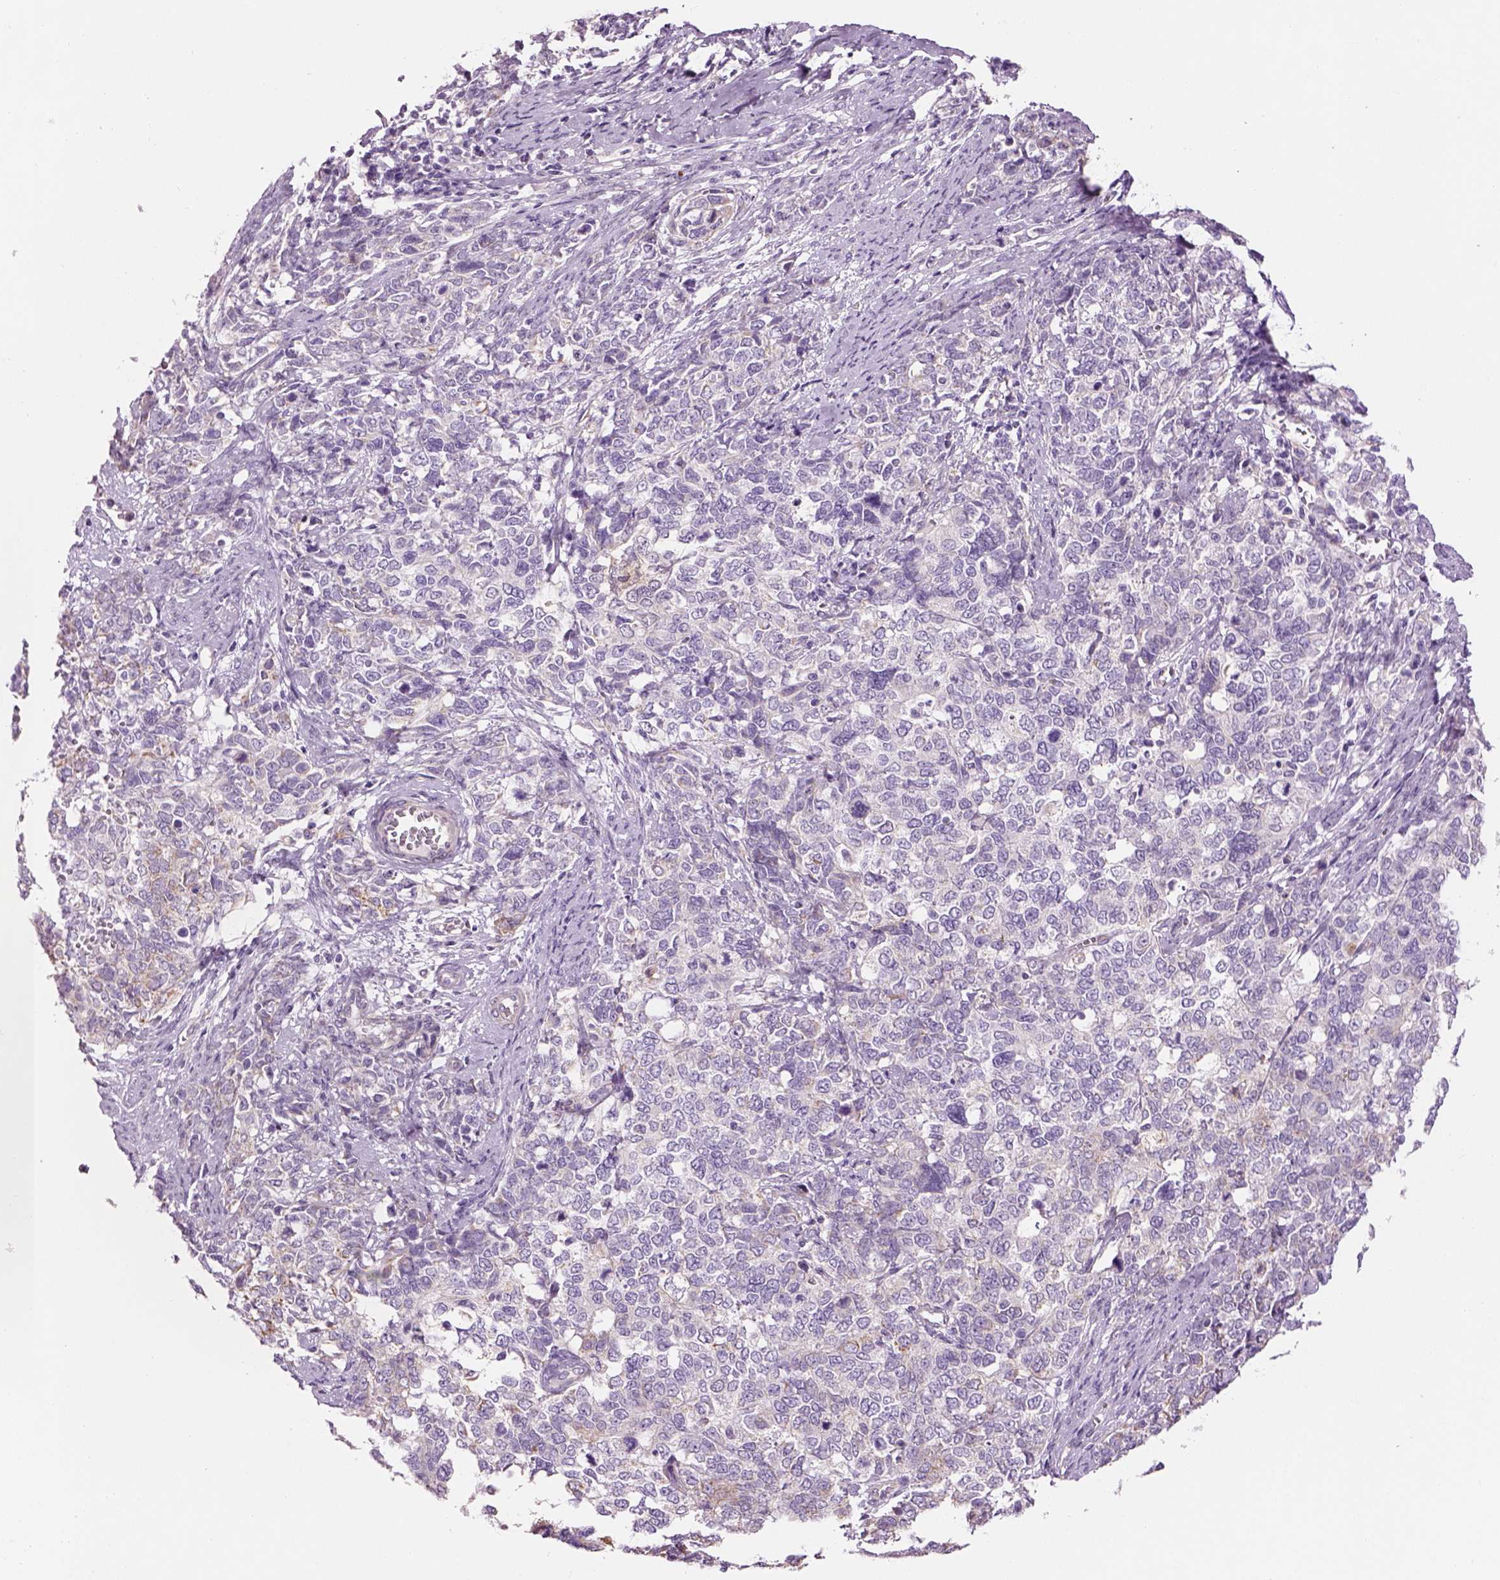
{"staining": {"intensity": "weak", "quantity": "<25%", "location": "cytoplasmic/membranous"}, "tissue": "cervical cancer", "cell_type": "Tumor cells", "image_type": "cancer", "snomed": [{"axis": "morphology", "description": "Squamous cell carcinoma, NOS"}, {"axis": "topography", "description": "Cervix"}], "caption": "The histopathology image displays no significant expression in tumor cells of cervical cancer.", "gene": "IFT52", "patient": {"sex": "female", "age": 63}}